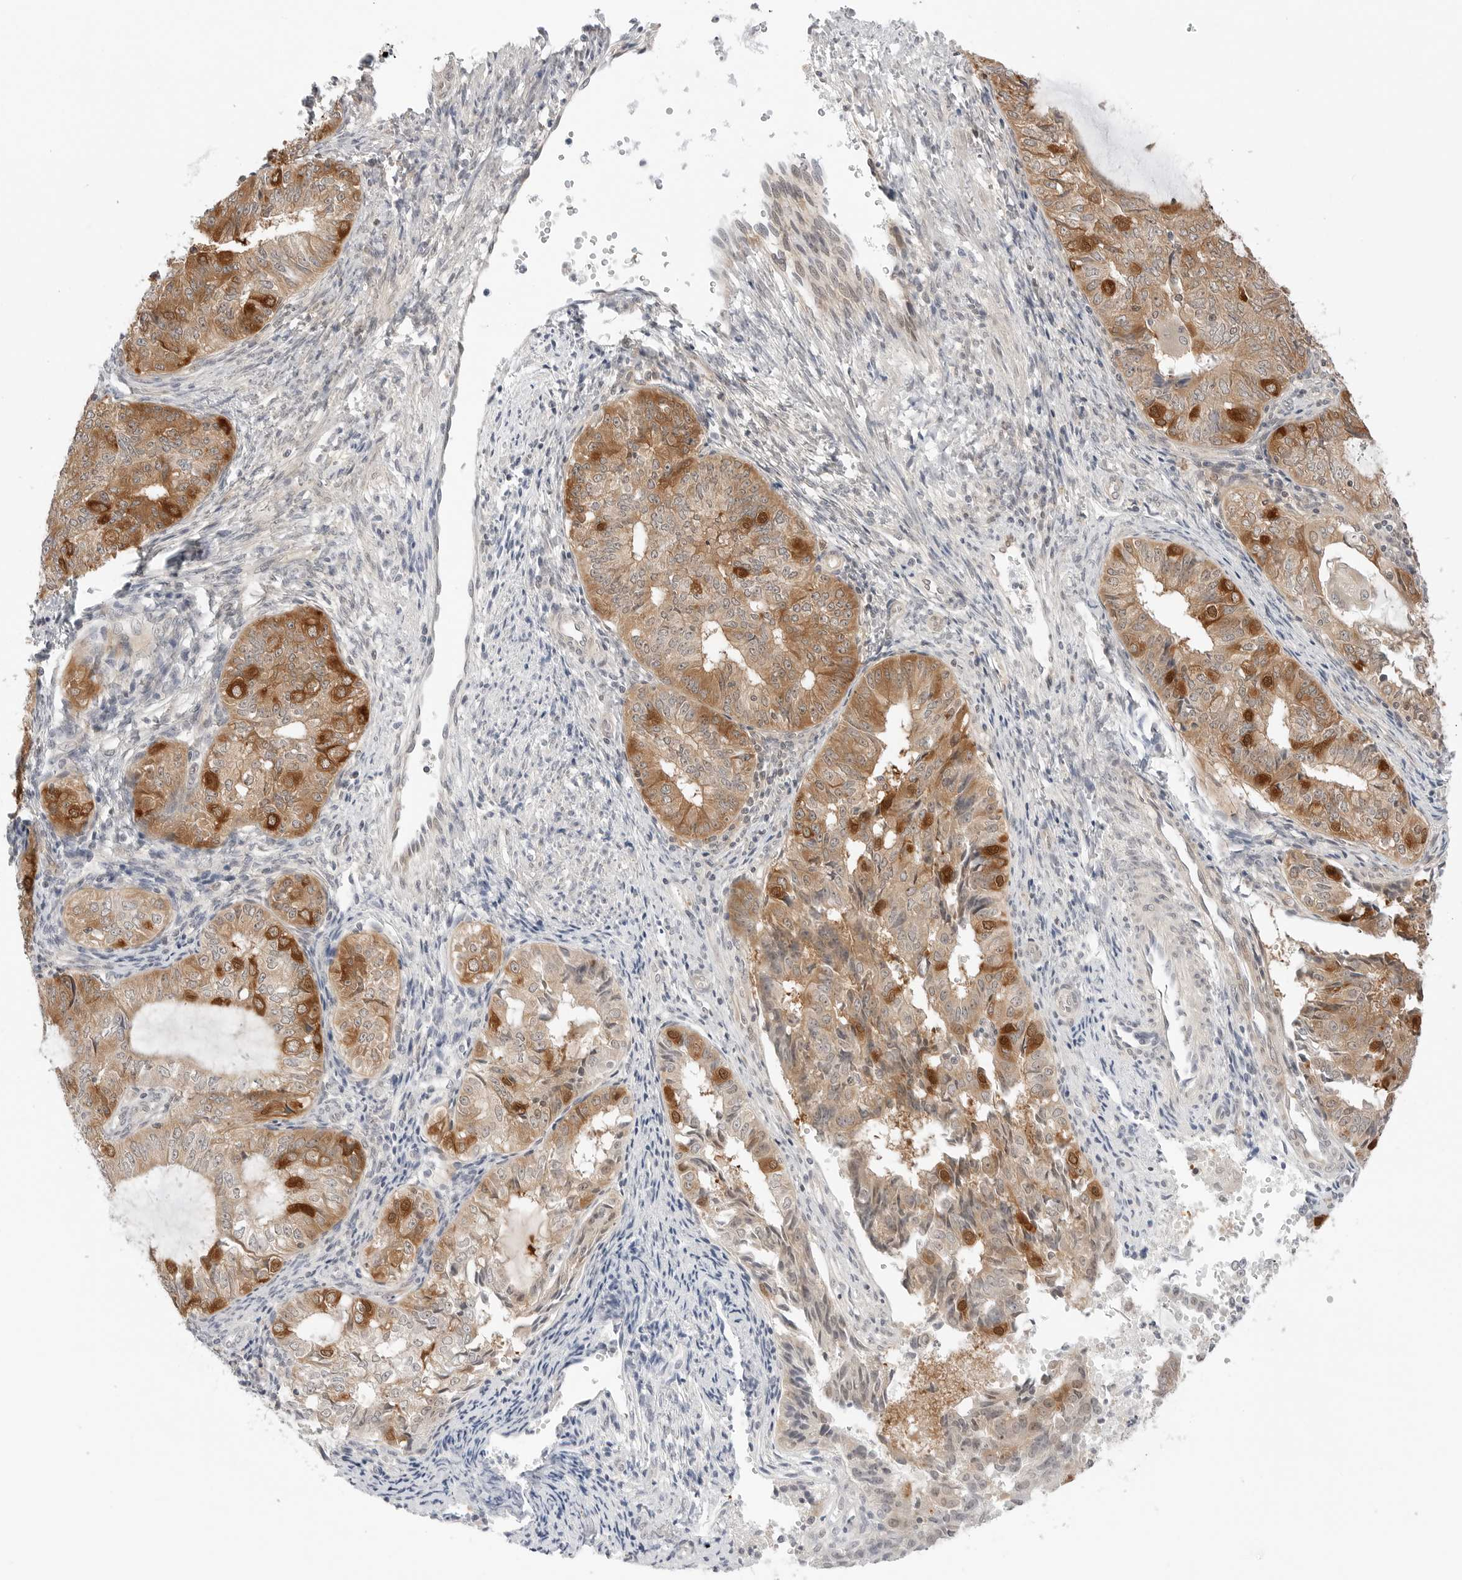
{"staining": {"intensity": "strong", "quantity": "25%-75%", "location": "cytoplasmic/membranous"}, "tissue": "endometrial cancer", "cell_type": "Tumor cells", "image_type": "cancer", "snomed": [{"axis": "morphology", "description": "Adenocarcinoma, NOS"}, {"axis": "topography", "description": "Endometrium"}], "caption": "The immunohistochemical stain shows strong cytoplasmic/membranous expression in tumor cells of endometrial cancer (adenocarcinoma) tissue.", "gene": "NUDC", "patient": {"sex": "female", "age": 32}}